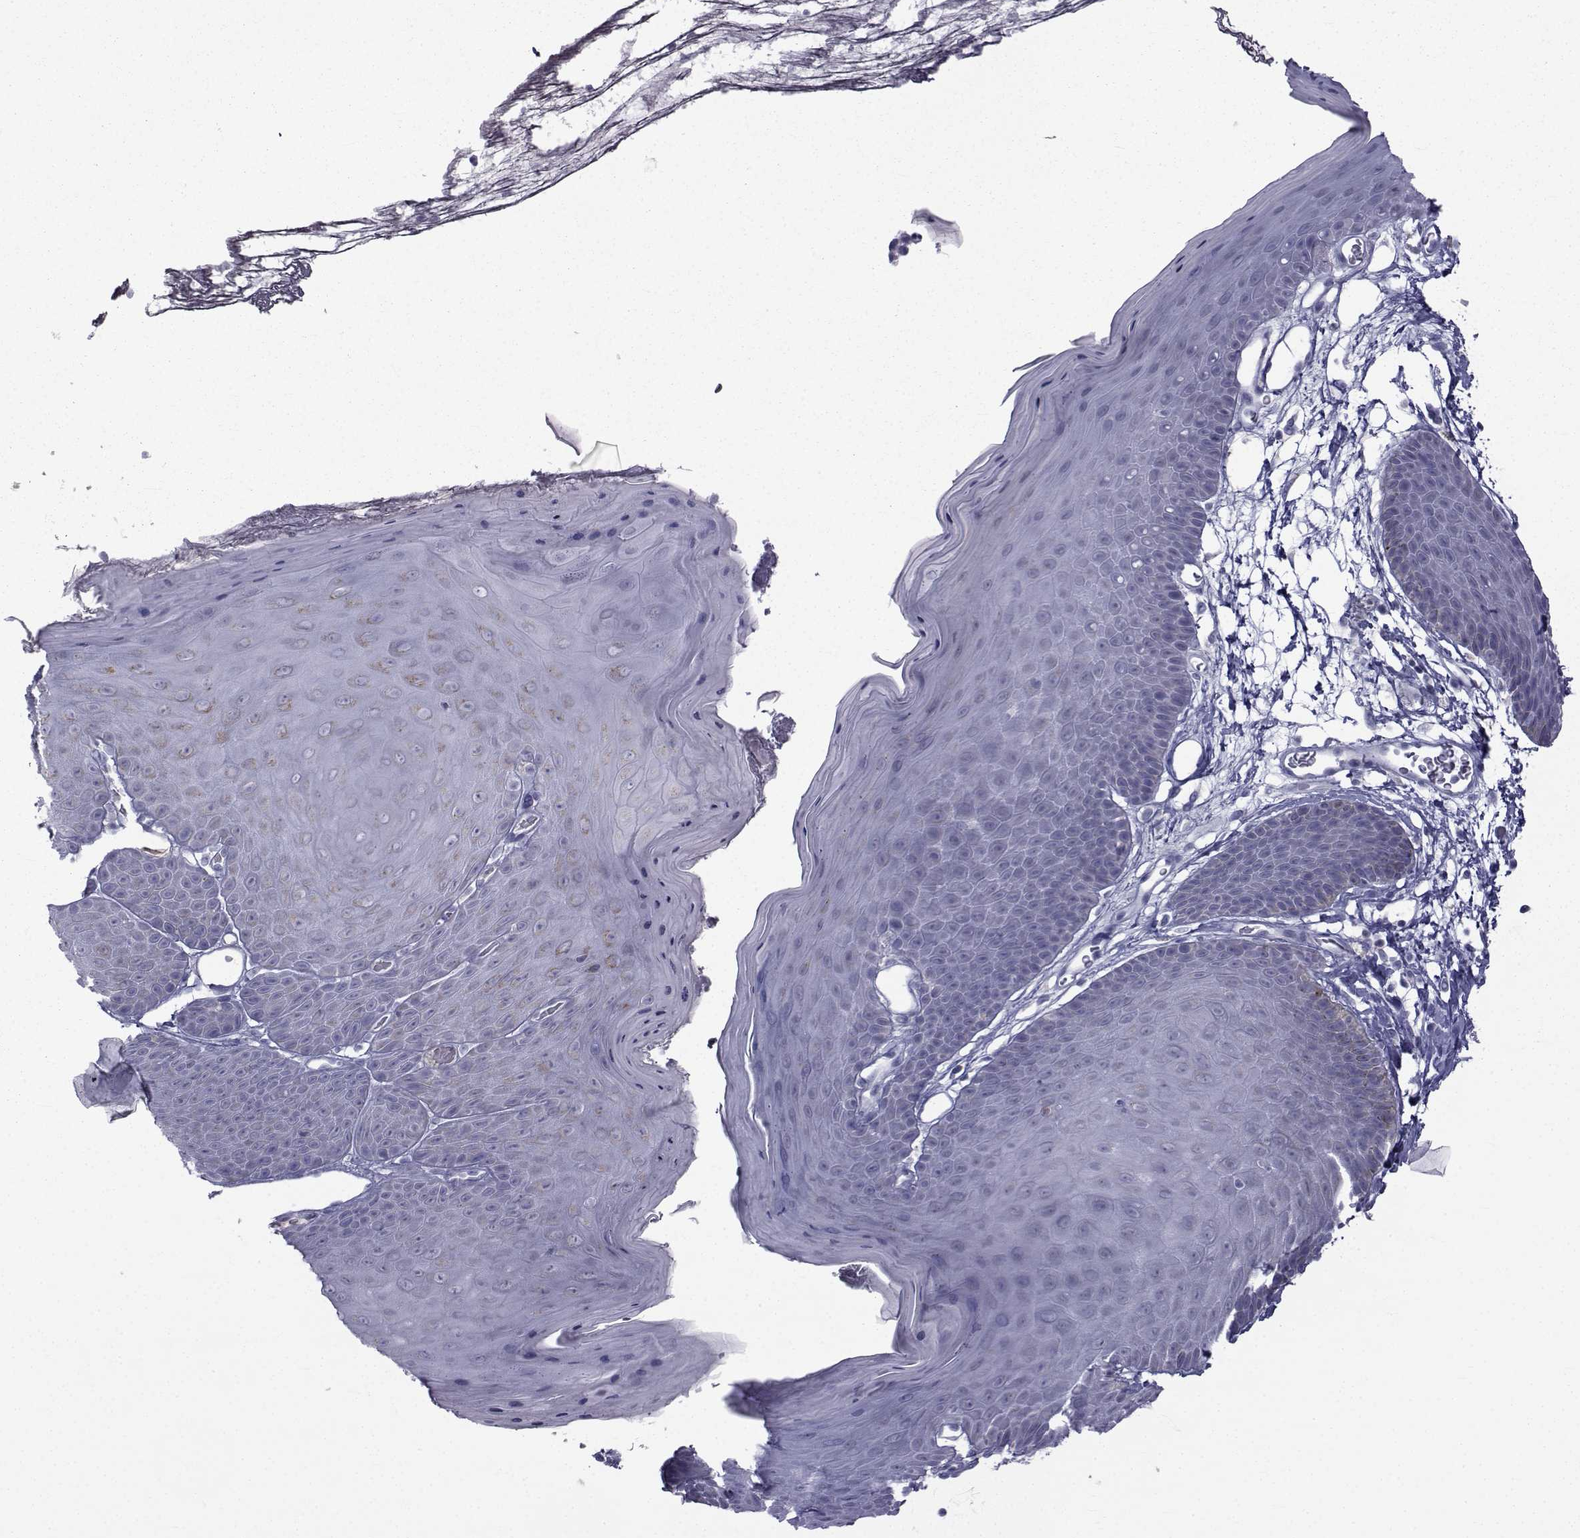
{"staining": {"intensity": "negative", "quantity": "none", "location": "none"}, "tissue": "skin", "cell_type": "Epidermal cells", "image_type": "normal", "snomed": [{"axis": "morphology", "description": "Normal tissue, NOS"}, {"axis": "topography", "description": "Anal"}], "caption": "Human skin stained for a protein using immunohistochemistry displays no positivity in epidermal cells.", "gene": "FDXR", "patient": {"sex": "male", "age": 53}}